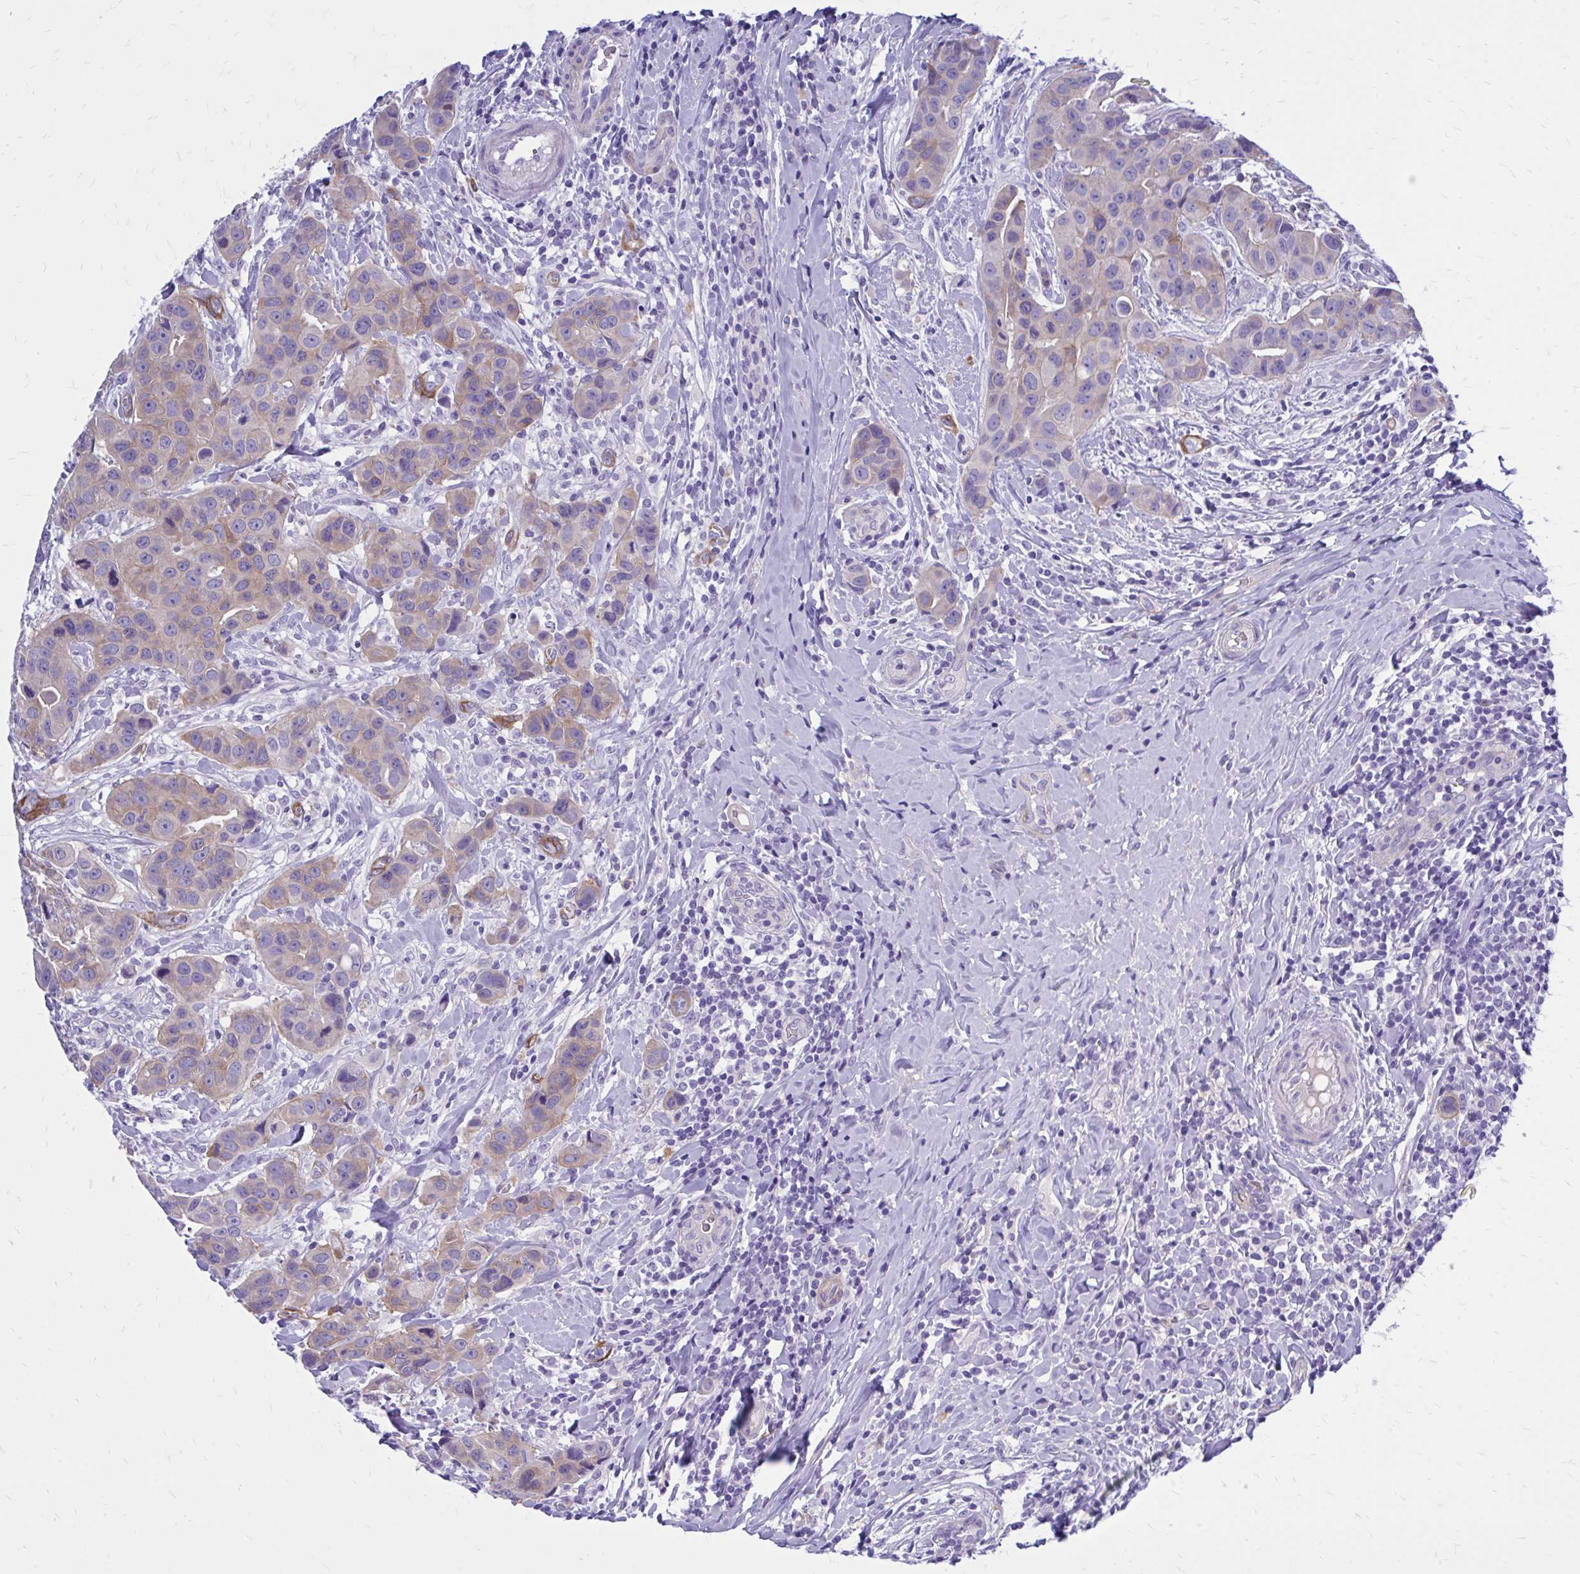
{"staining": {"intensity": "weak", "quantity": "<25%", "location": "cytoplasmic/membranous"}, "tissue": "breast cancer", "cell_type": "Tumor cells", "image_type": "cancer", "snomed": [{"axis": "morphology", "description": "Duct carcinoma"}, {"axis": "topography", "description": "Breast"}], "caption": "Breast cancer stained for a protein using IHC reveals no expression tumor cells.", "gene": "EPB41L1", "patient": {"sex": "female", "age": 24}}